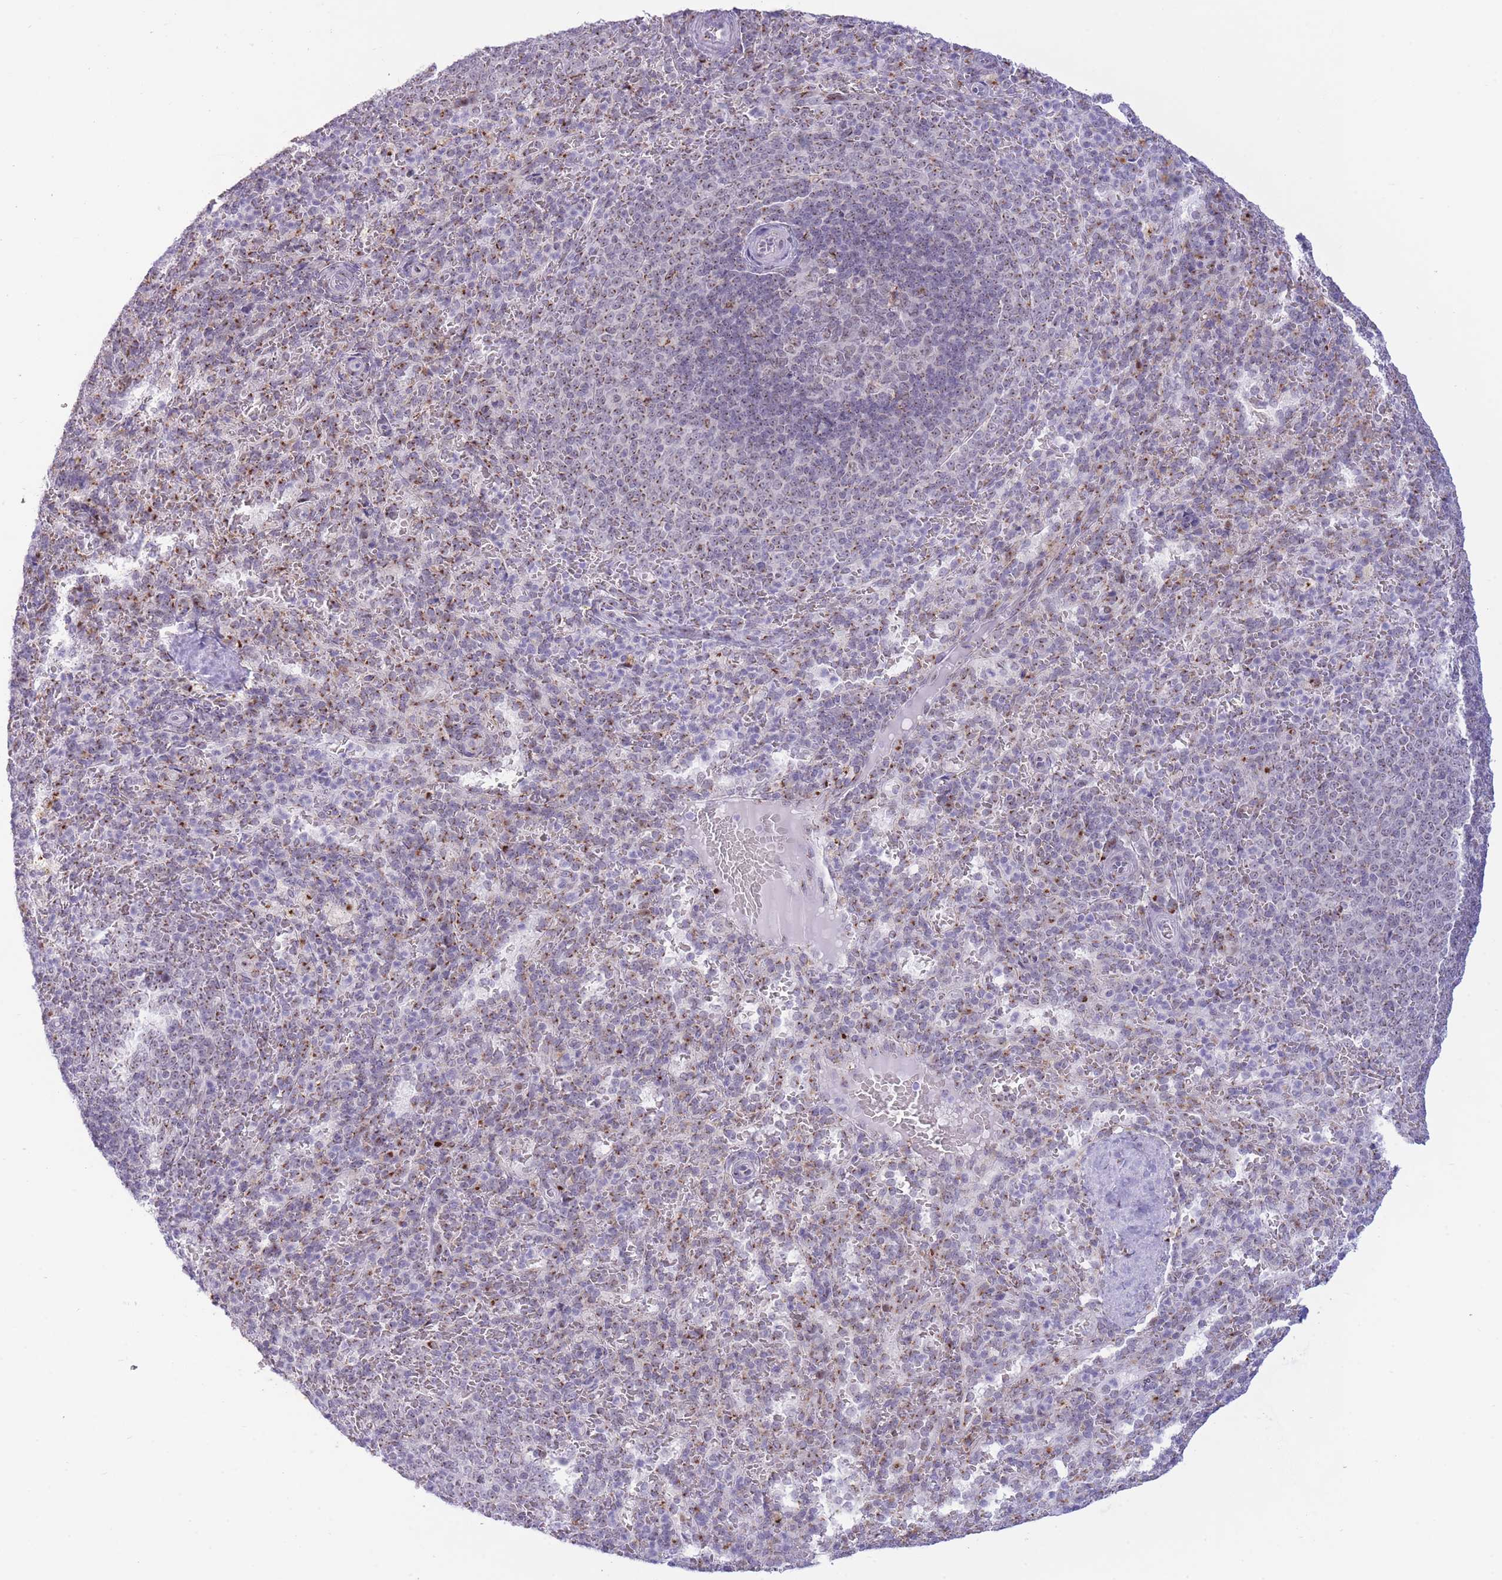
{"staining": {"intensity": "moderate", "quantity": "<25%", "location": "cytoplasmic/membranous"}, "tissue": "spleen", "cell_type": "Cells in red pulp", "image_type": "normal", "snomed": [{"axis": "morphology", "description": "Normal tissue, NOS"}, {"axis": "topography", "description": "Spleen"}], "caption": "Brown immunohistochemical staining in unremarkable human spleen displays moderate cytoplasmic/membranous staining in approximately <25% of cells in red pulp. (IHC, brightfield microscopy, high magnification).", "gene": "INO80C", "patient": {"sex": "female", "age": 21}}